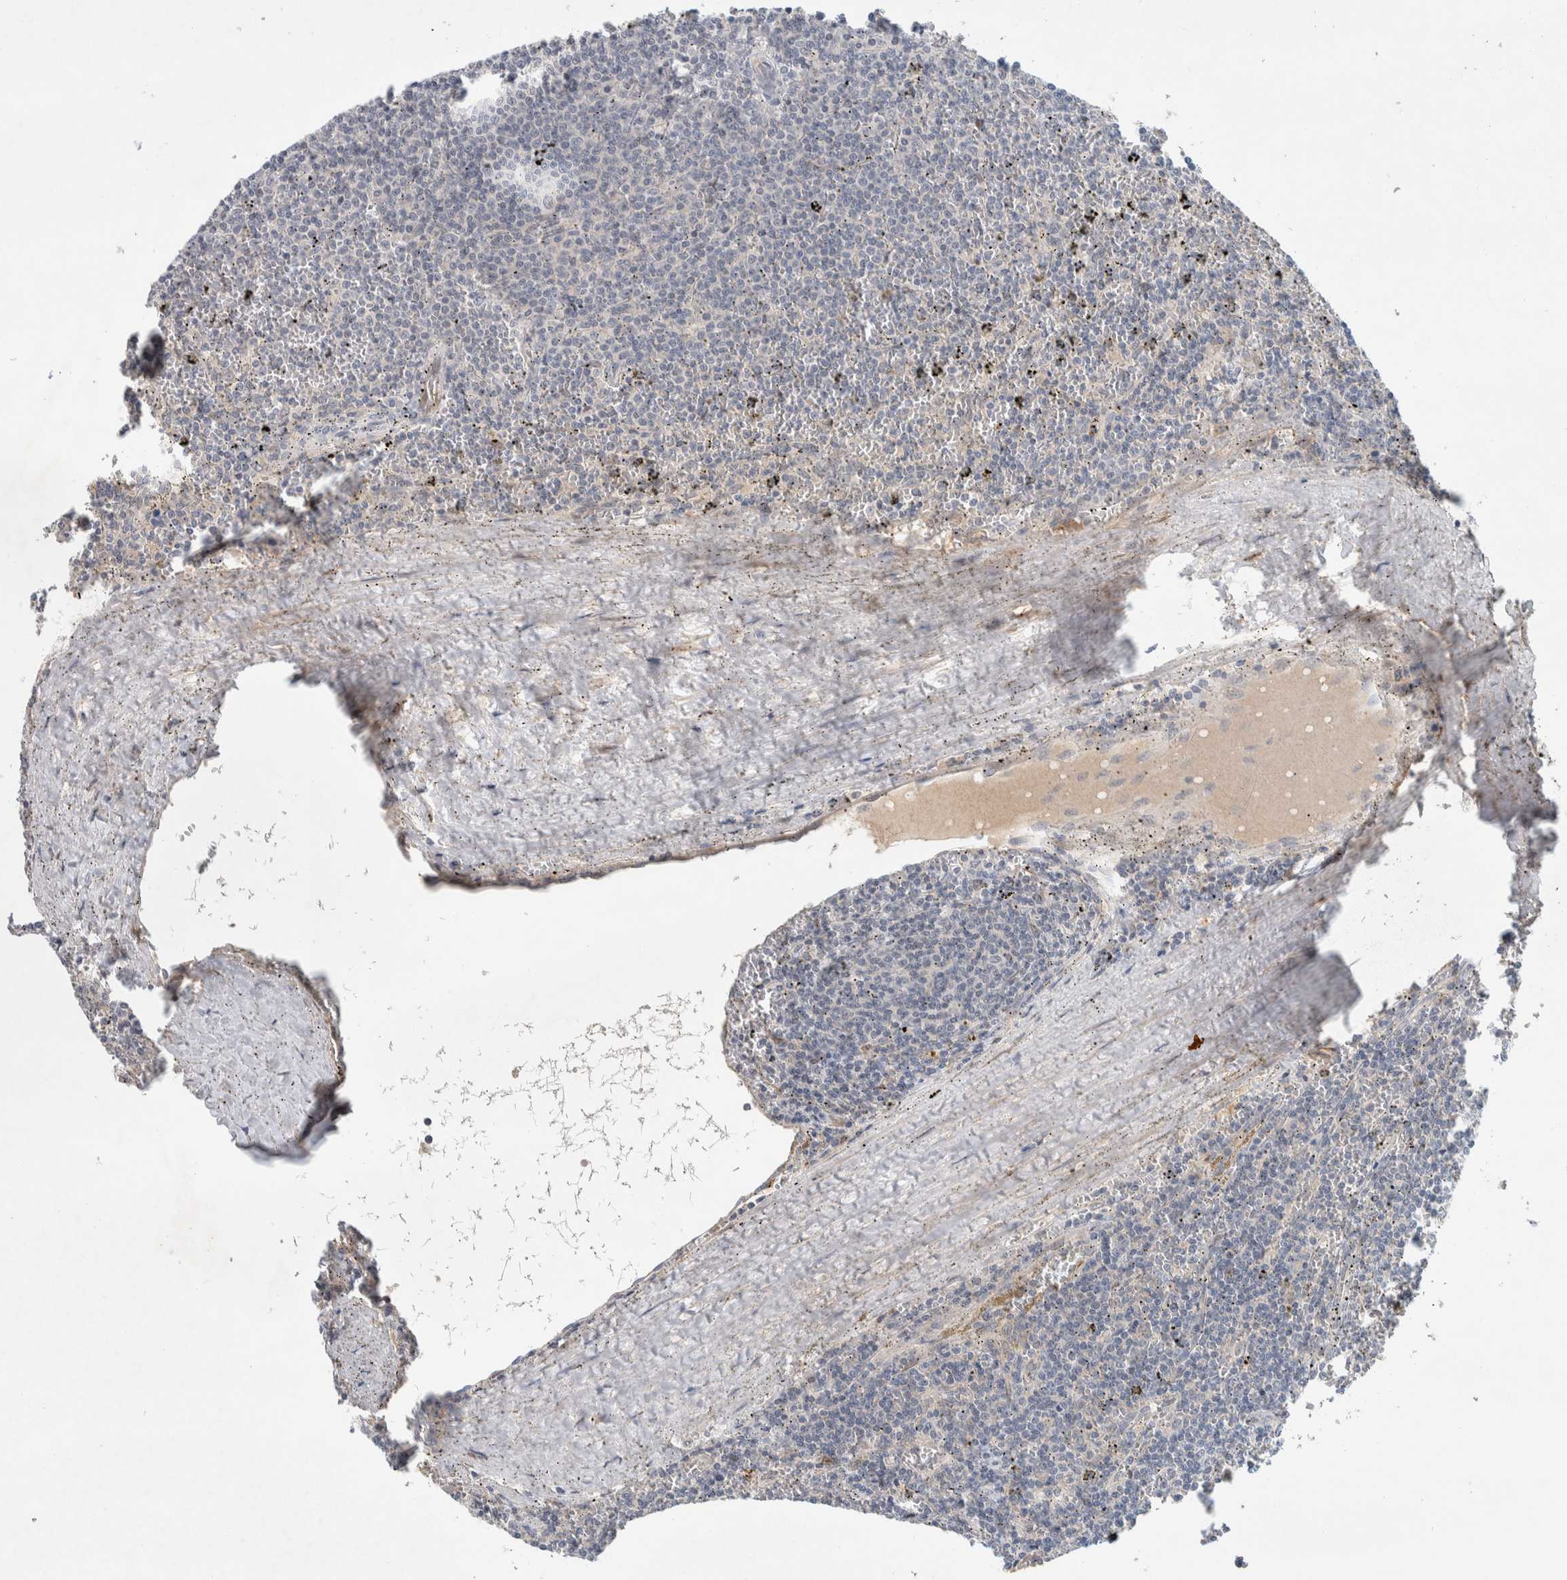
{"staining": {"intensity": "negative", "quantity": "none", "location": "none"}, "tissue": "lymphoma", "cell_type": "Tumor cells", "image_type": "cancer", "snomed": [{"axis": "morphology", "description": "Malignant lymphoma, non-Hodgkin's type, Low grade"}, {"axis": "topography", "description": "Spleen"}], "caption": "This photomicrograph is of lymphoma stained with immunohistochemistry (IHC) to label a protein in brown with the nuclei are counter-stained blue. There is no positivity in tumor cells.", "gene": "DEPTOR", "patient": {"sex": "female", "age": 50}}